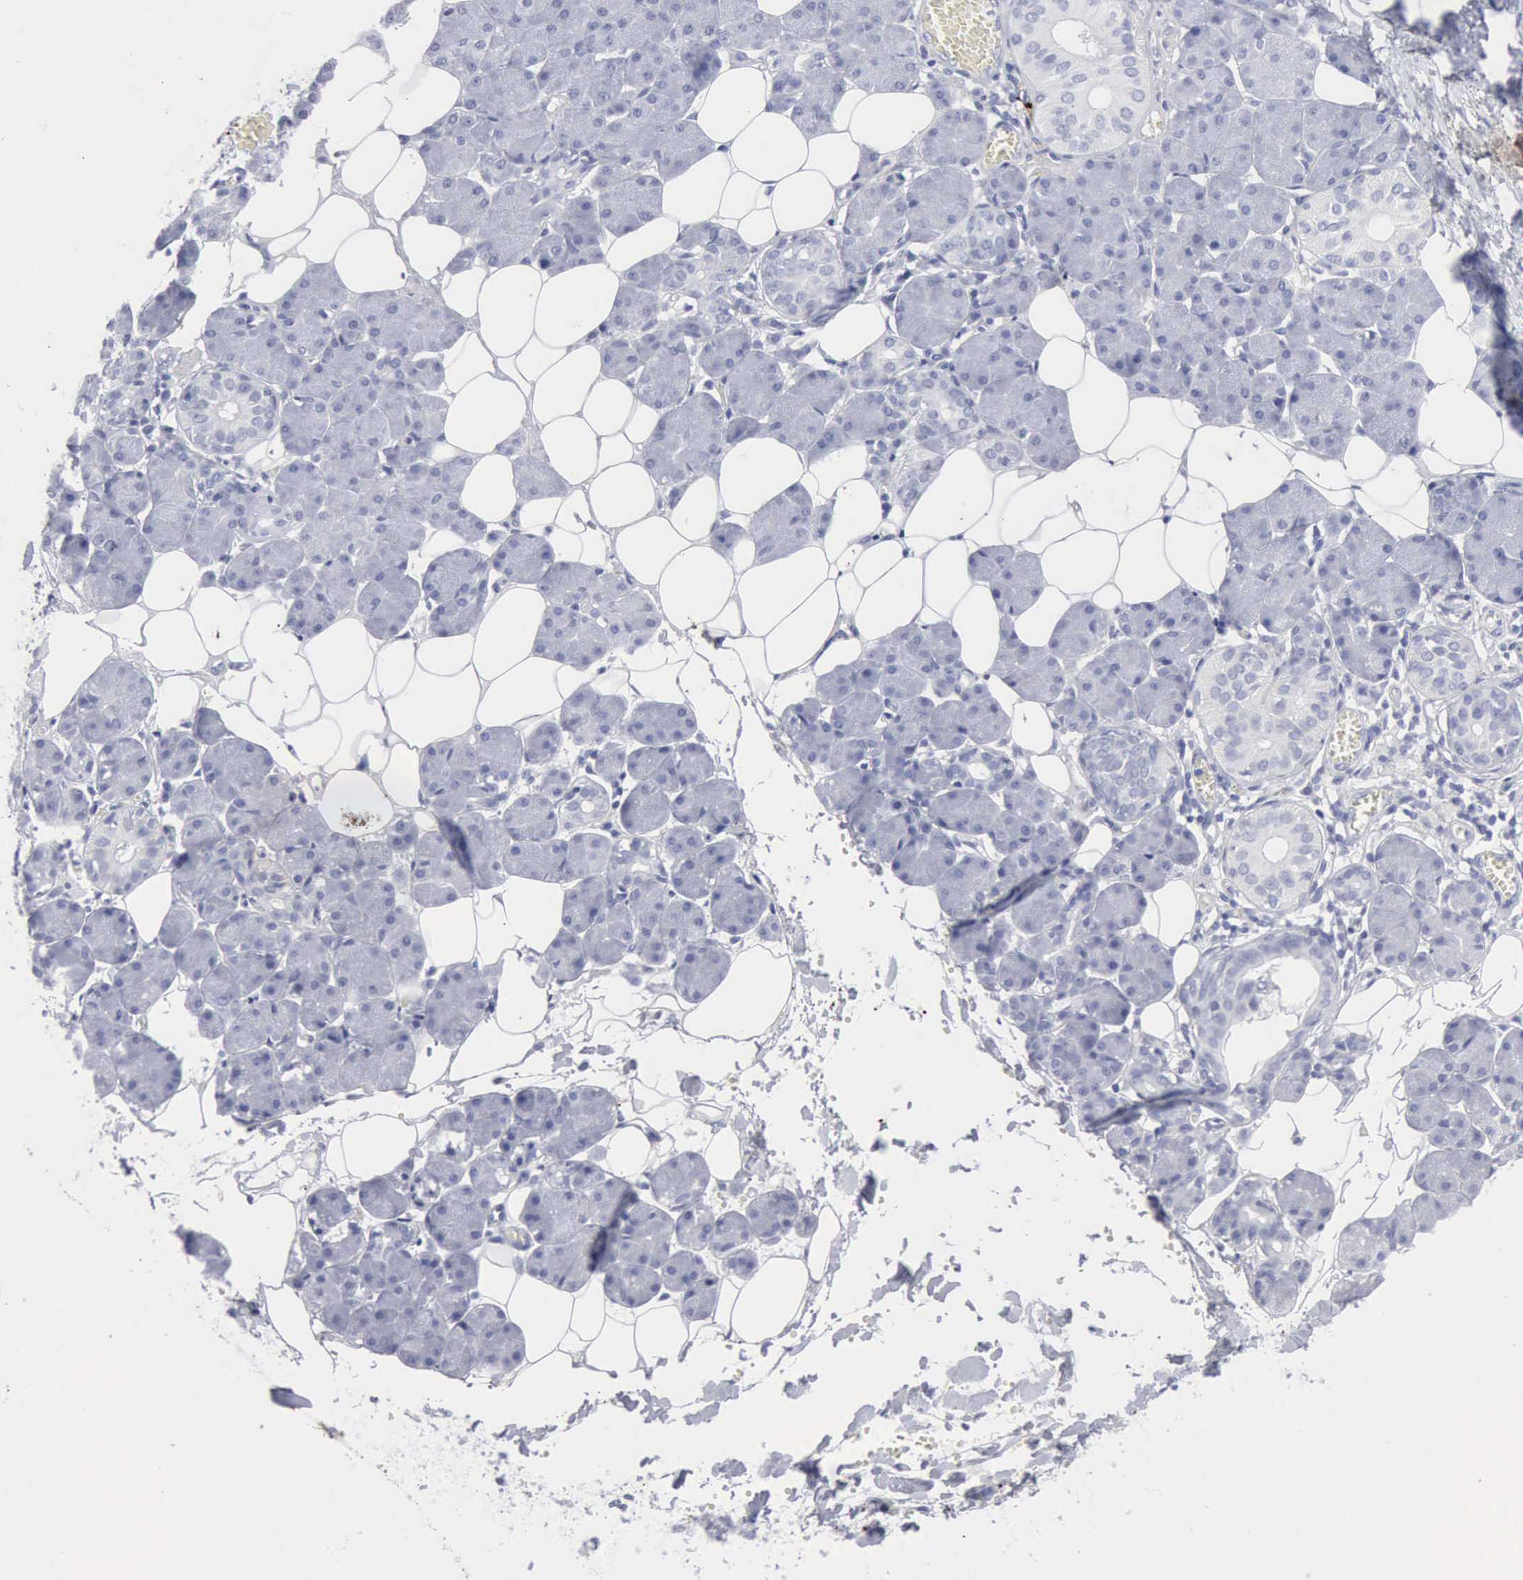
{"staining": {"intensity": "negative", "quantity": "none", "location": "none"}, "tissue": "salivary gland", "cell_type": "Glandular cells", "image_type": "normal", "snomed": [{"axis": "morphology", "description": "Normal tissue, NOS"}, {"axis": "morphology", "description": "Adenoma, NOS"}, {"axis": "topography", "description": "Salivary gland"}], "caption": "Glandular cells show no significant protein positivity in benign salivary gland. The staining was performed using DAB (3,3'-diaminobenzidine) to visualize the protein expression in brown, while the nuclei were stained in blue with hematoxylin (Magnification: 20x).", "gene": "CMA1", "patient": {"sex": "female", "age": 32}}